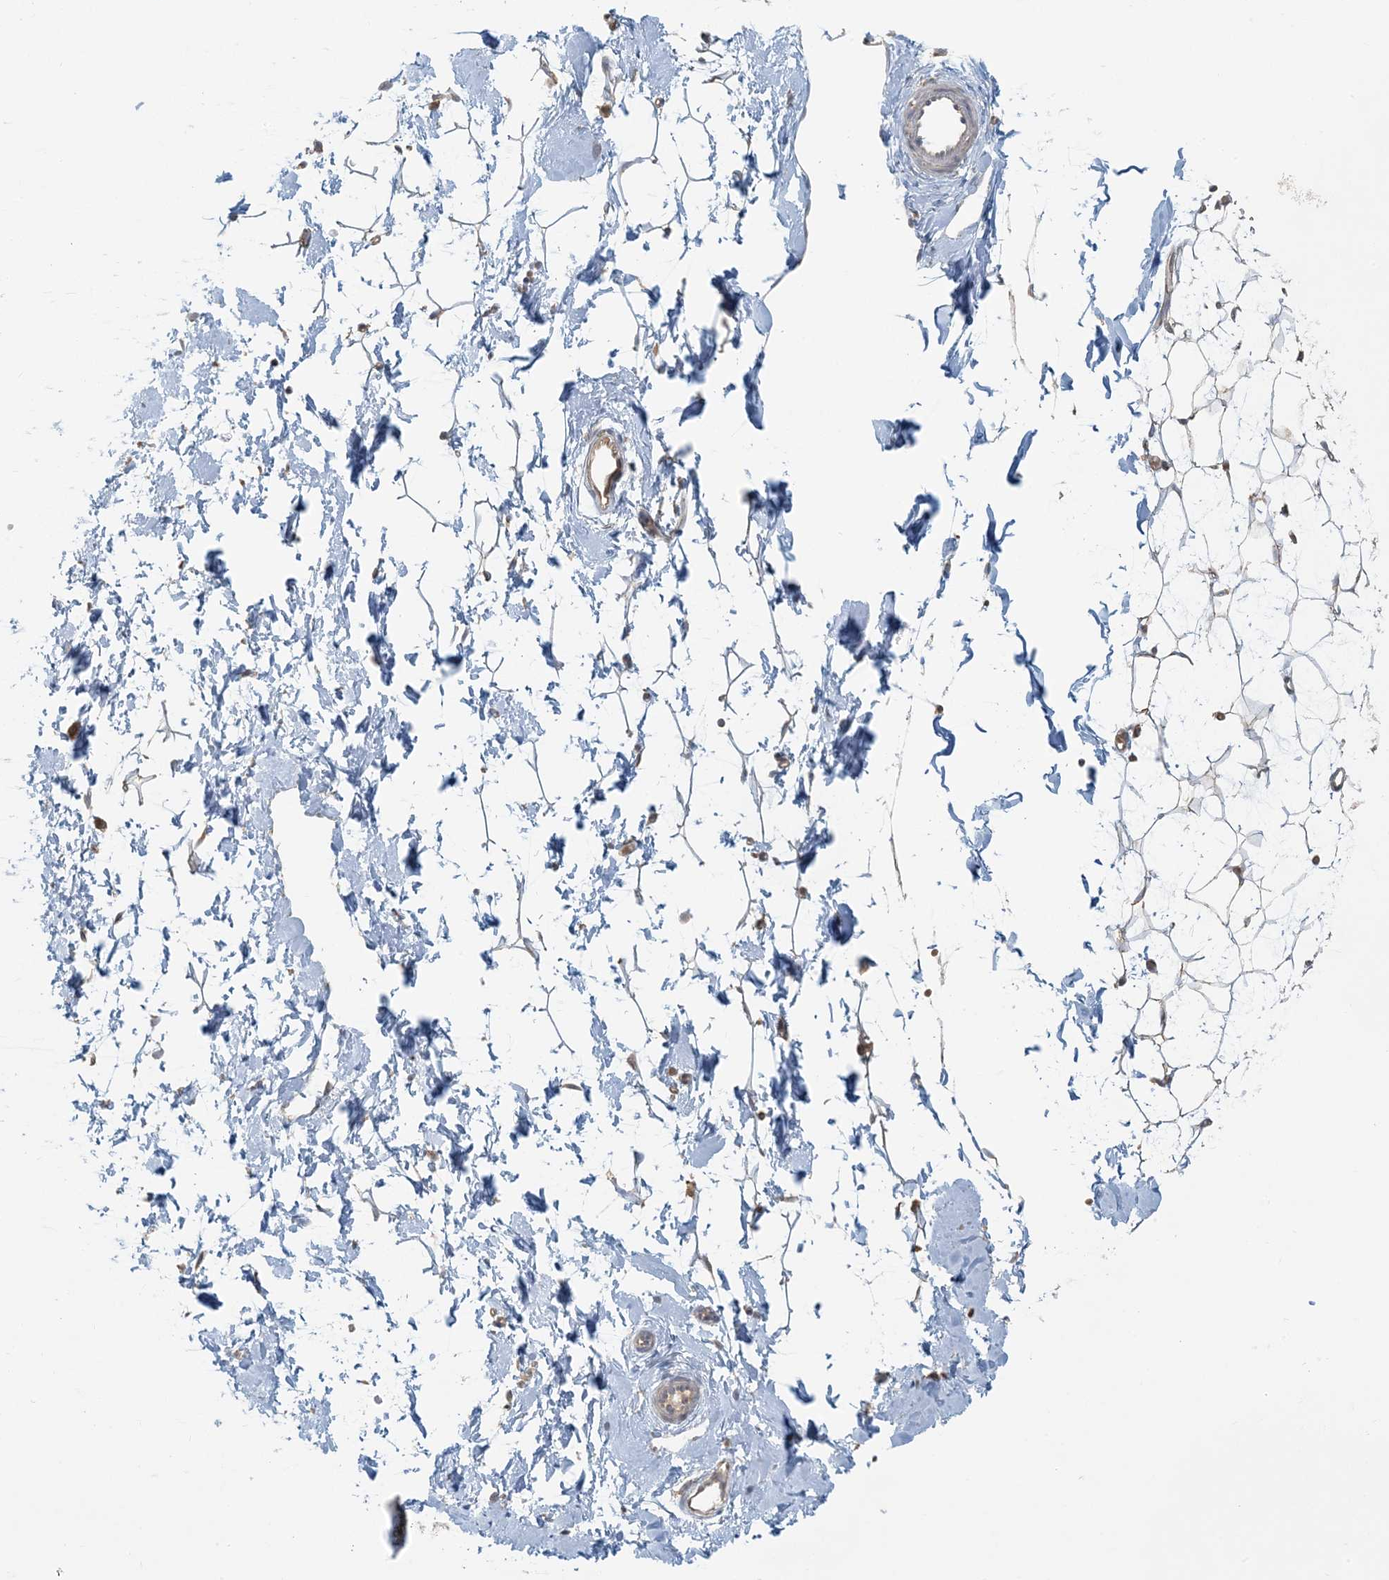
{"staining": {"intensity": "negative", "quantity": "none", "location": "none"}, "tissue": "adipose tissue", "cell_type": "Adipocytes", "image_type": "normal", "snomed": [{"axis": "morphology", "description": "Normal tissue, NOS"}, {"axis": "topography", "description": "Breast"}], "caption": "The micrograph displays no staining of adipocytes in benign adipose tissue.", "gene": "HACL1", "patient": {"sex": "female", "age": 23}}